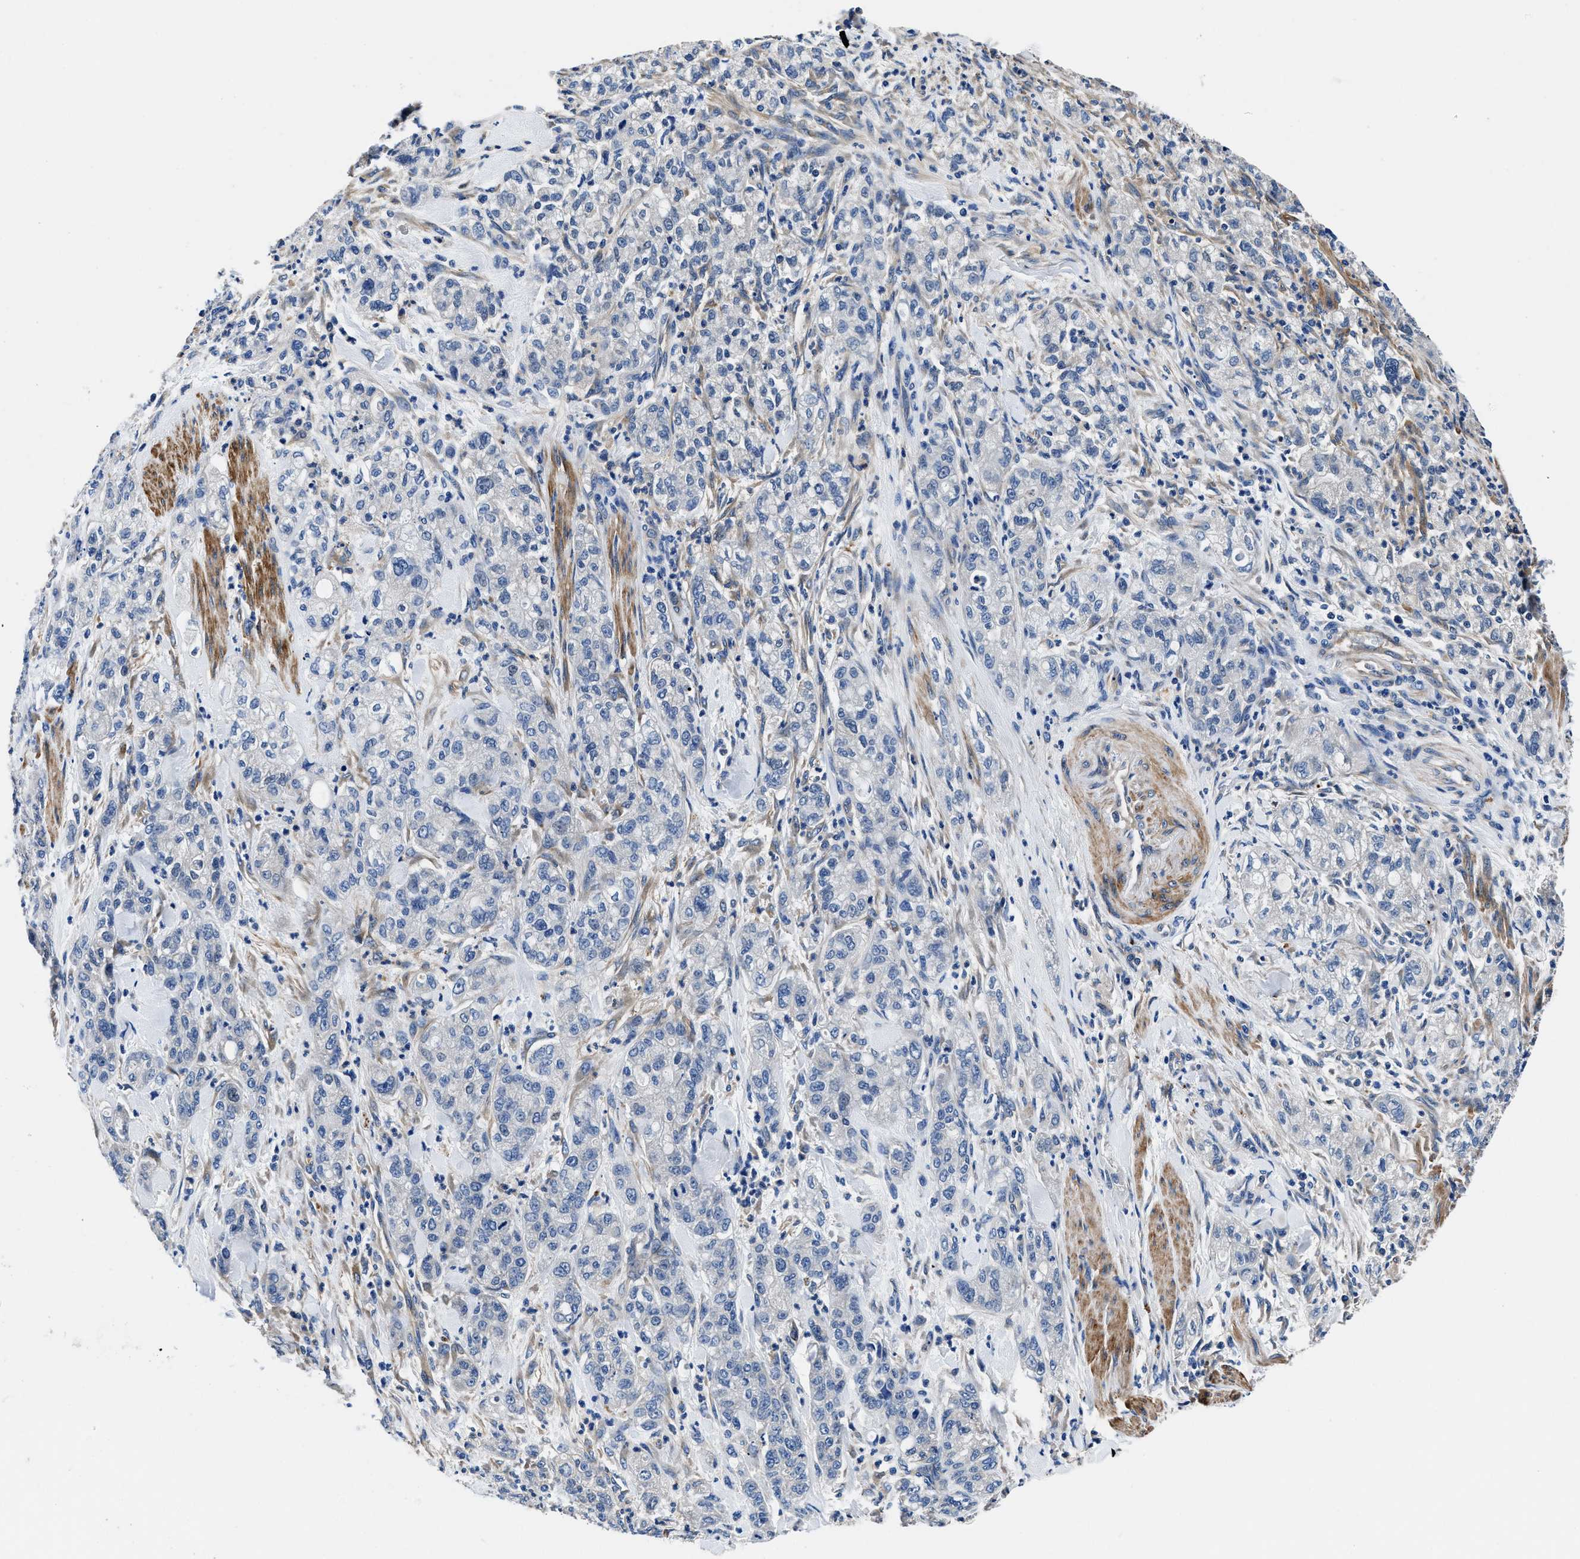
{"staining": {"intensity": "negative", "quantity": "none", "location": "none"}, "tissue": "pancreatic cancer", "cell_type": "Tumor cells", "image_type": "cancer", "snomed": [{"axis": "morphology", "description": "Adenocarcinoma, NOS"}, {"axis": "topography", "description": "Pancreas"}], "caption": "A high-resolution image shows immunohistochemistry staining of adenocarcinoma (pancreatic), which shows no significant staining in tumor cells.", "gene": "NEU1", "patient": {"sex": "female", "age": 78}}